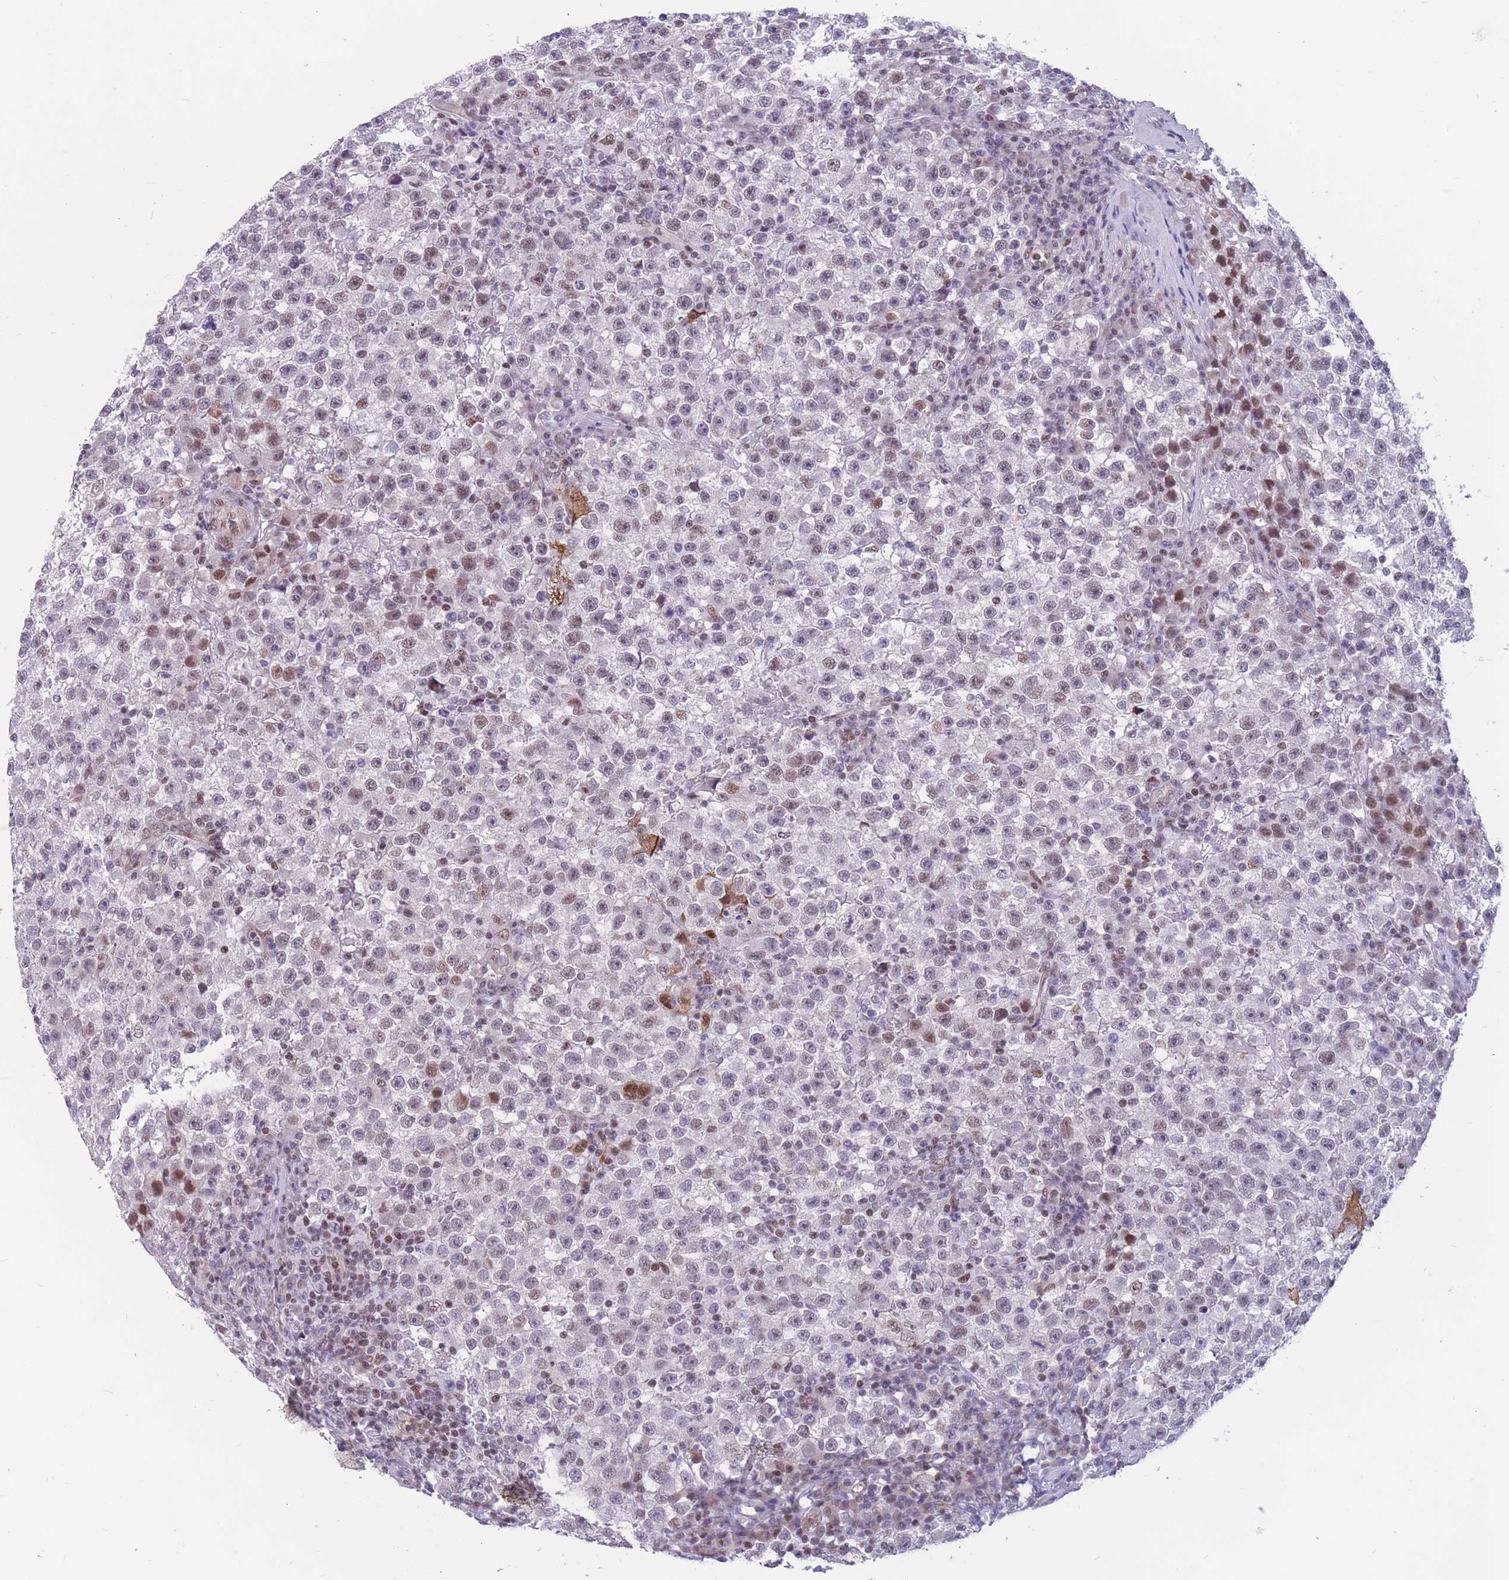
{"staining": {"intensity": "negative", "quantity": "none", "location": "none"}, "tissue": "testis cancer", "cell_type": "Tumor cells", "image_type": "cancer", "snomed": [{"axis": "morphology", "description": "Seminoma, NOS"}, {"axis": "topography", "description": "Testis"}], "caption": "An immunohistochemistry image of seminoma (testis) is shown. There is no staining in tumor cells of seminoma (testis).", "gene": "BCL9L", "patient": {"sex": "male", "age": 22}}